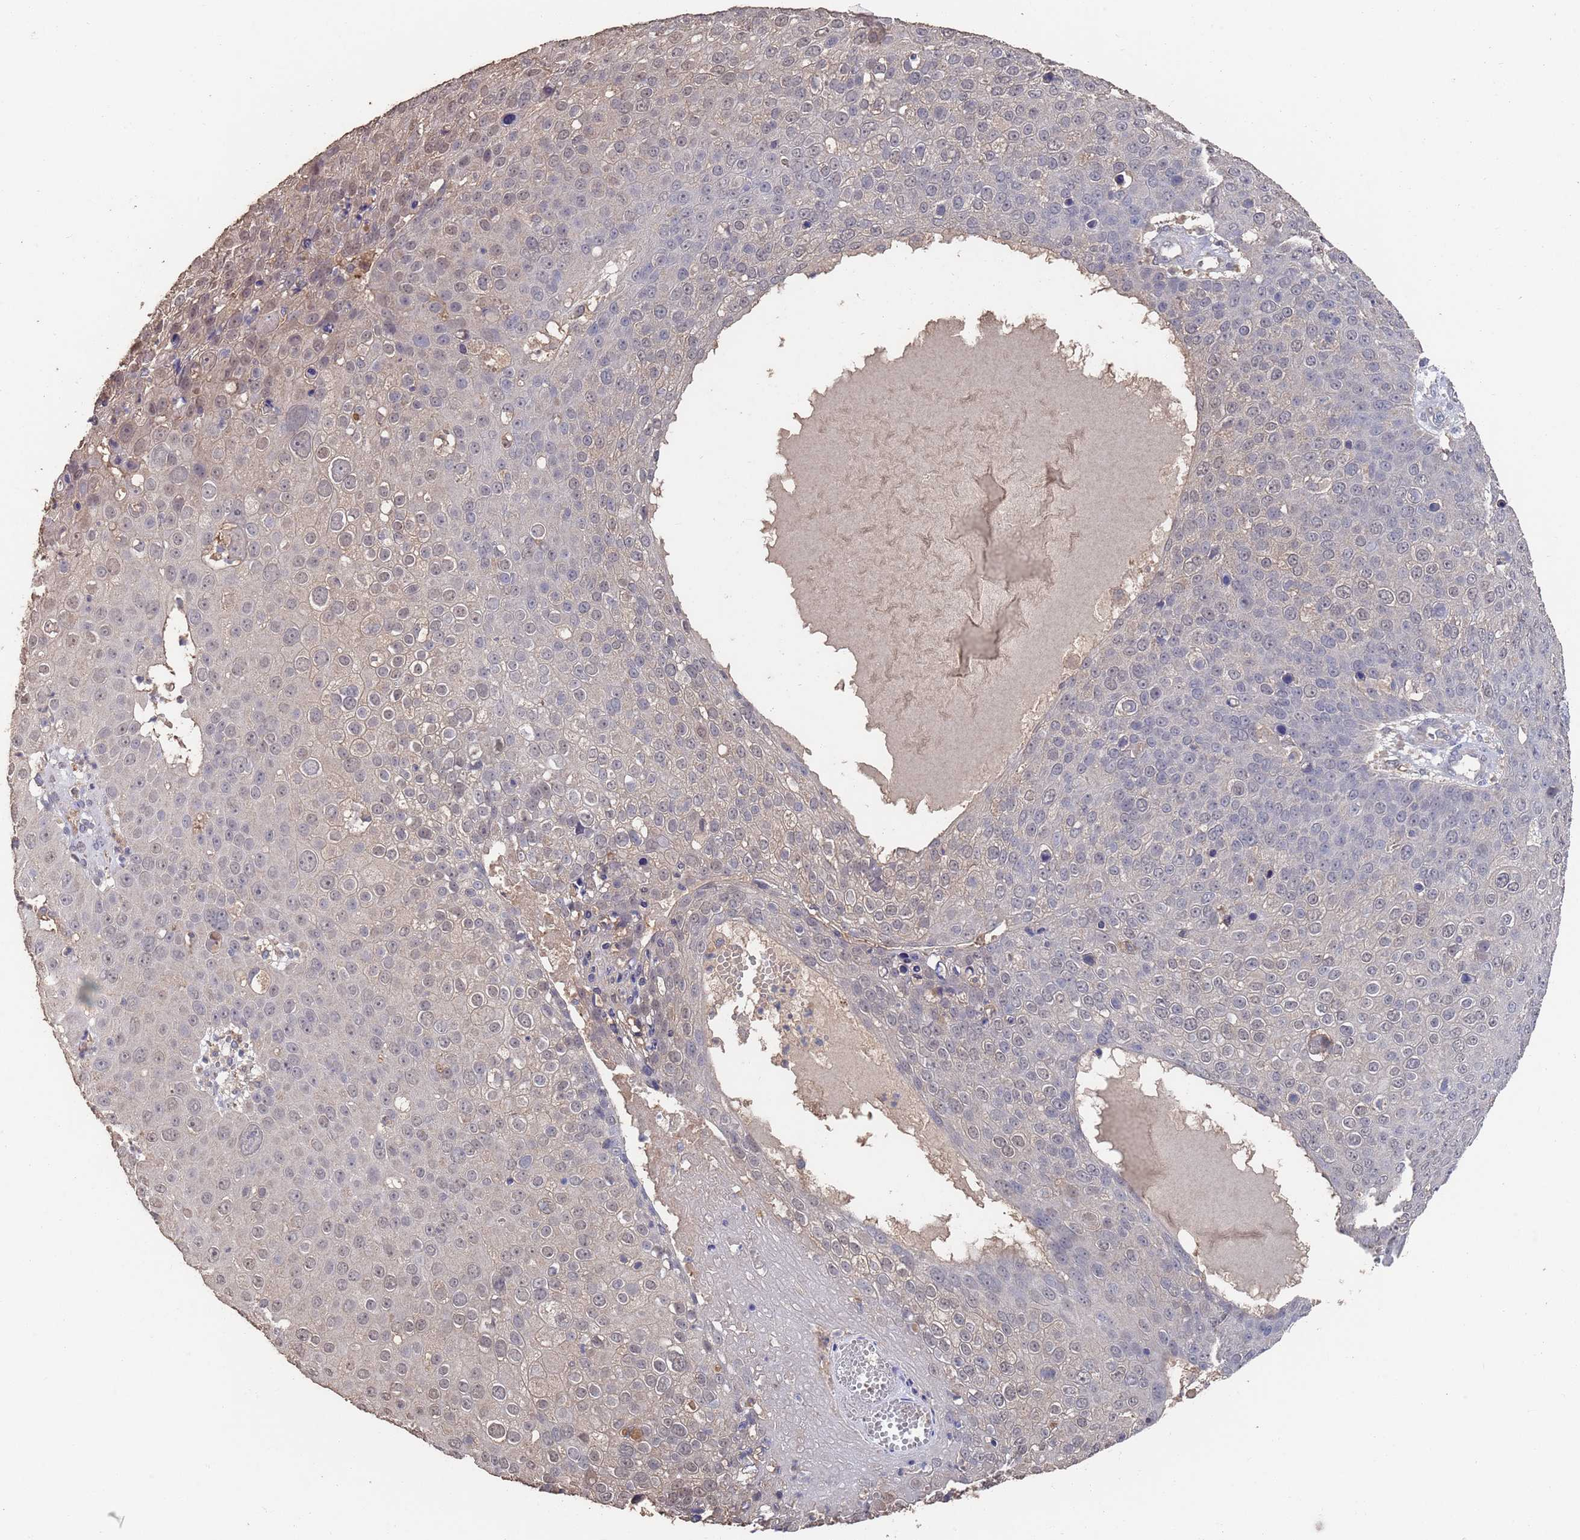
{"staining": {"intensity": "weak", "quantity": "<25%", "location": "cytoplasmic/membranous"}, "tissue": "skin cancer", "cell_type": "Tumor cells", "image_type": "cancer", "snomed": [{"axis": "morphology", "description": "Squamous cell carcinoma, NOS"}, {"axis": "topography", "description": "Skin"}], "caption": "This is an immunohistochemistry (IHC) micrograph of human squamous cell carcinoma (skin). There is no staining in tumor cells.", "gene": "BTBD18", "patient": {"sex": "male", "age": 71}}